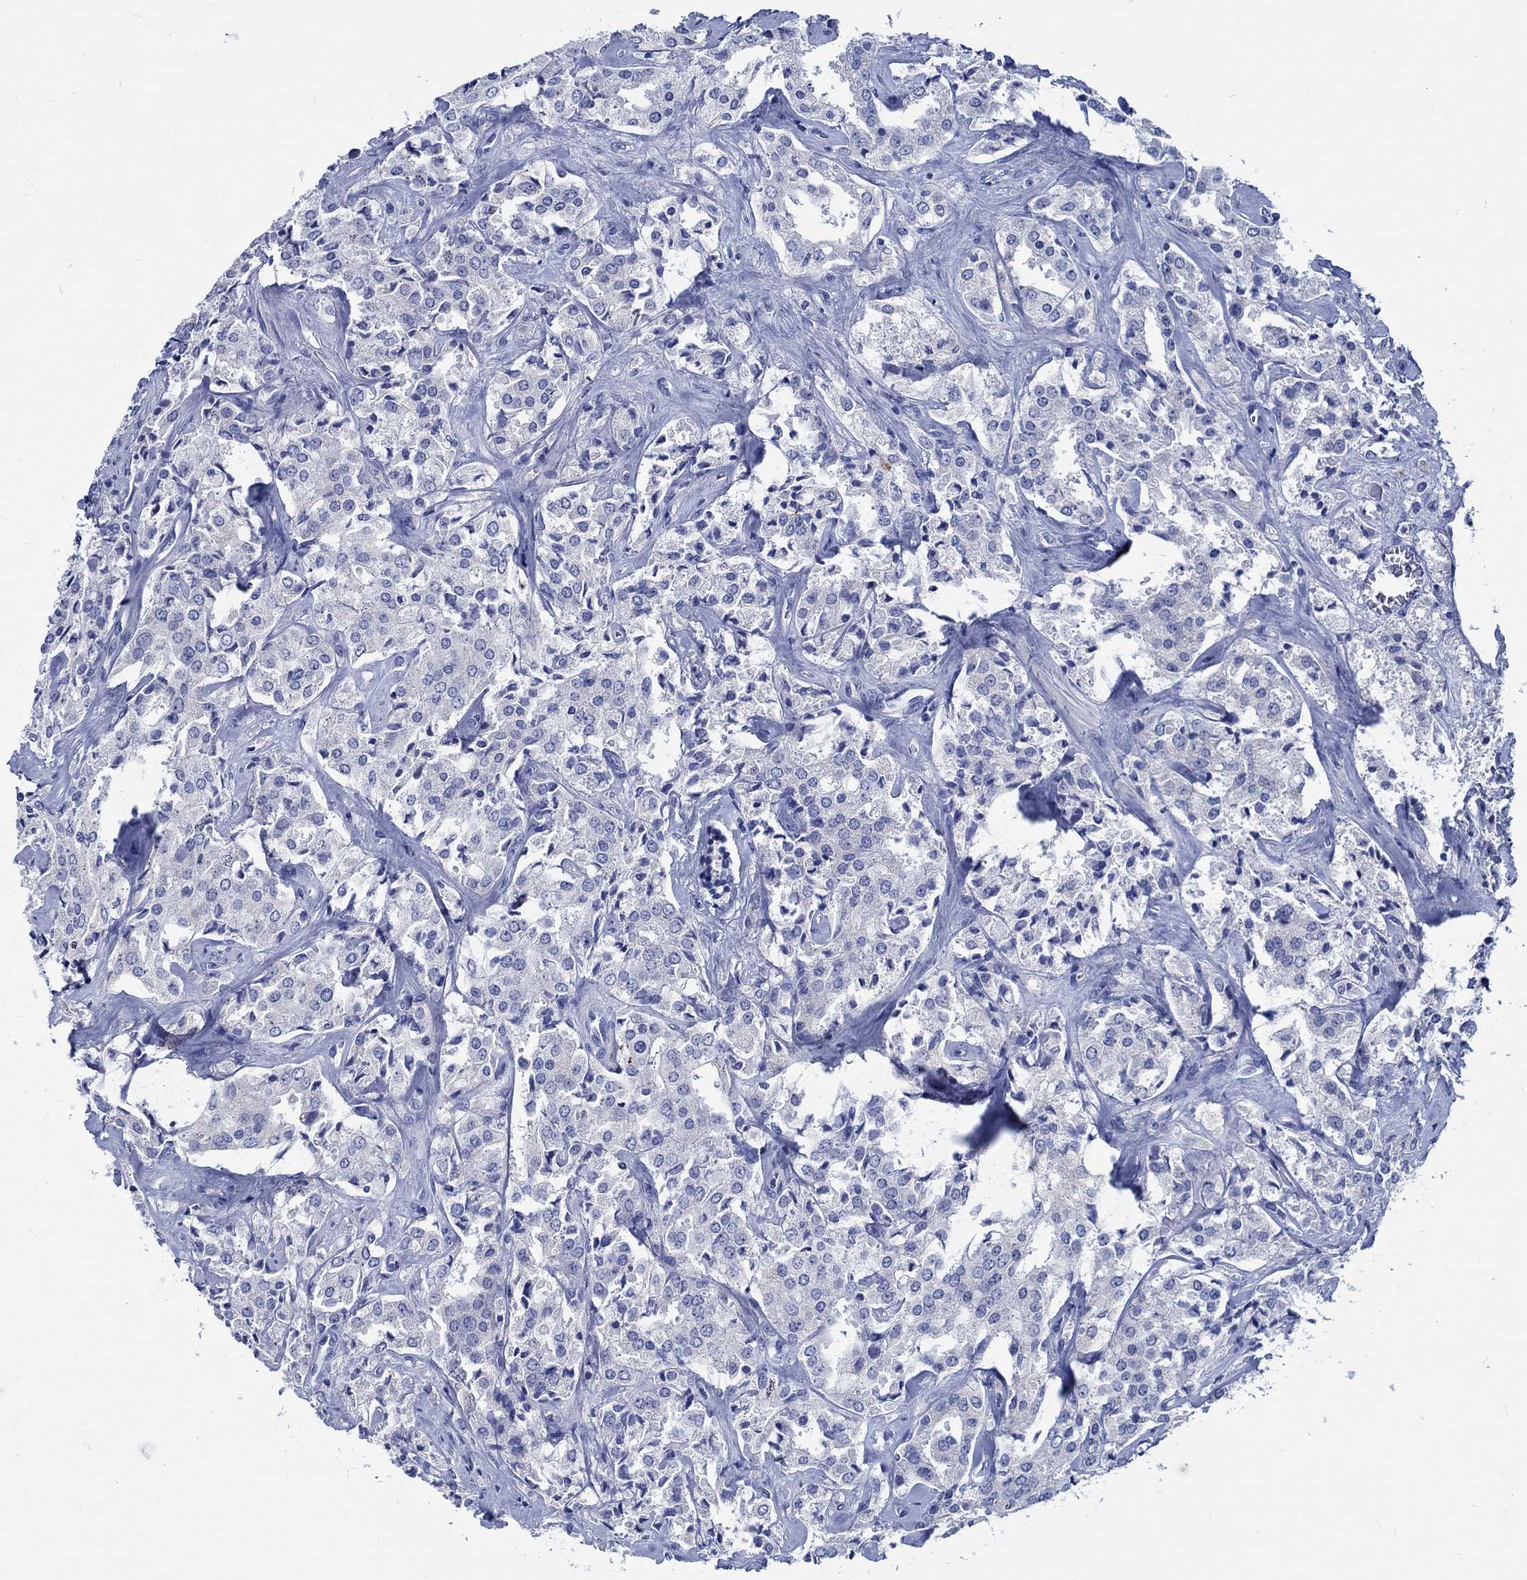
{"staining": {"intensity": "negative", "quantity": "none", "location": "none"}, "tissue": "prostate cancer", "cell_type": "Tumor cells", "image_type": "cancer", "snomed": [{"axis": "morphology", "description": "Adenocarcinoma, NOS"}, {"axis": "topography", "description": "Prostate"}], "caption": "Tumor cells show no significant staining in prostate adenocarcinoma.", "gene": "PTPRN2", "patient": {"sex": "male", "age": 66}}